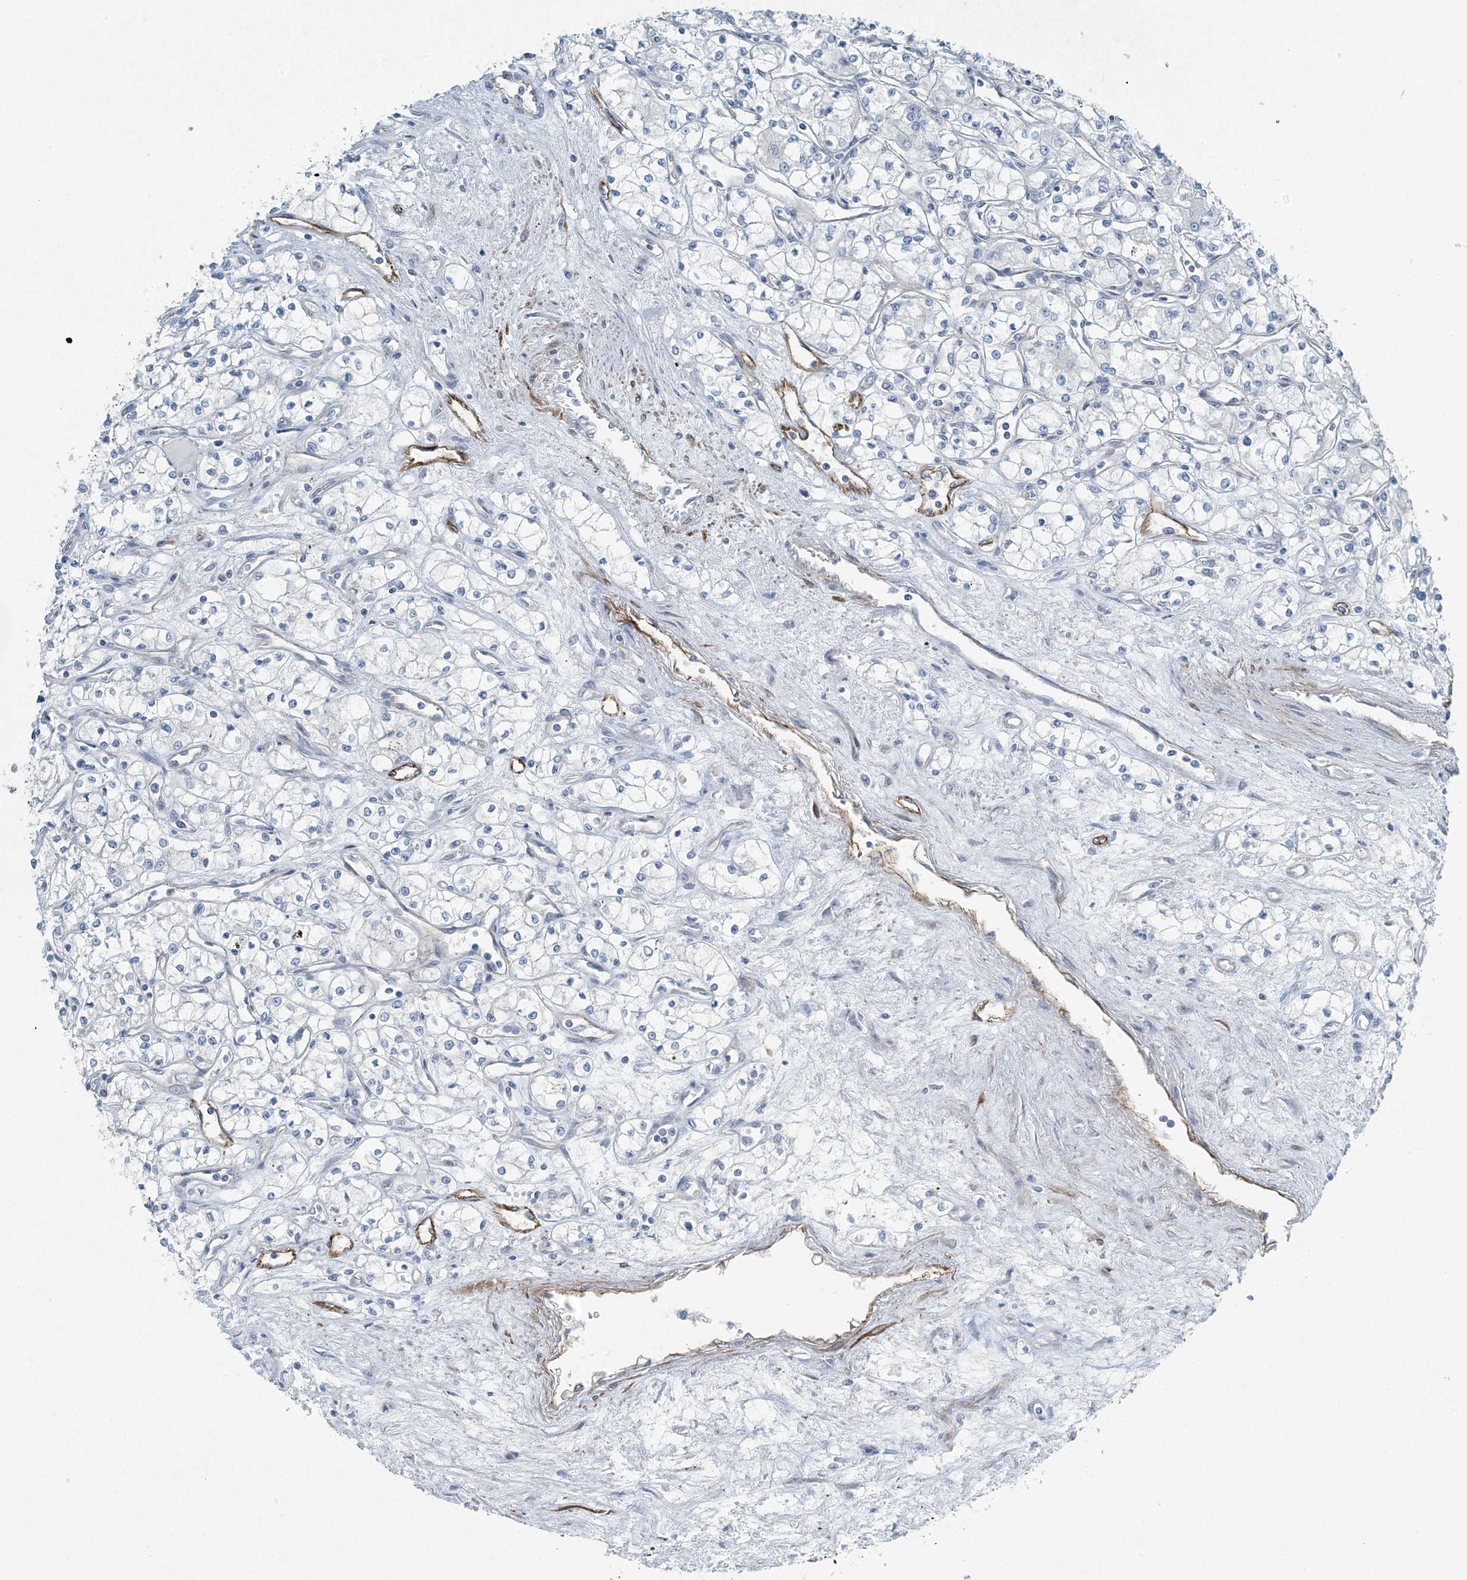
{"staining": {"intensity": "negative", "quantity": "none", "location": "none"}, "tissue": "renal cancer", "cell_type": "Tumor cells", "image_type": "cancer", "snomed": [{"axis": "morphology", "description": "Adenocarcinoma, NOS"}, {"axis": "topography", "description": "Kidney"}], "caption": "Immunohistochemical staining of renal adenocarcinoma displays no significant staining in tumor cells. The staining was performed using DAB to visualize the protein expression in brown, while the nuclei were stained in blue with hematoxylin (Magnification: 20x).", "gene": "PGM5", "patient": {"sex": "male", "age": 59}}